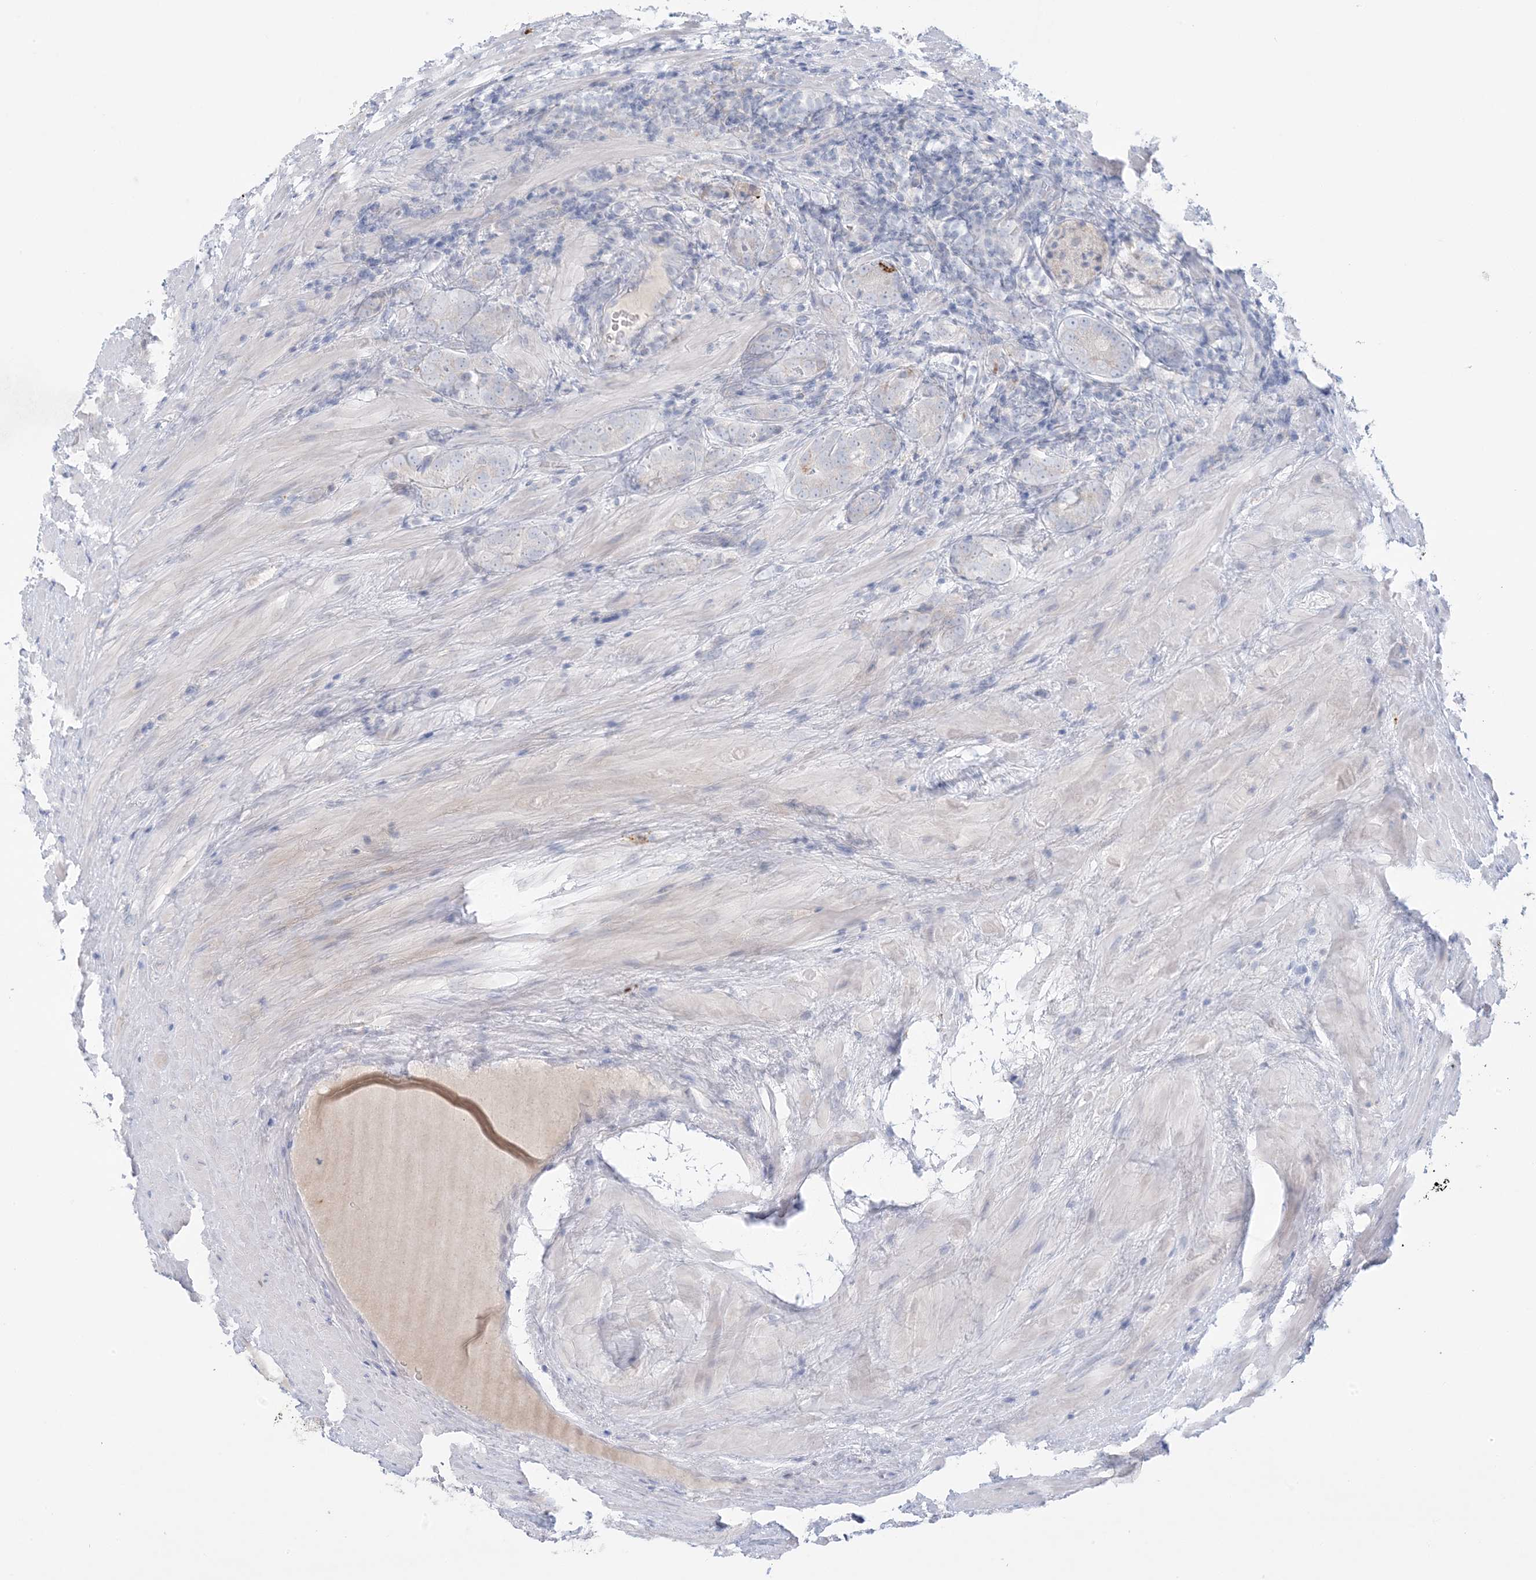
{"staining": {"intensity": "negative", "quantity": "none", "location": "none"}, "tissue": "prostate cancer", "cell_type": "Tumor cells", "image_type": "cancer", "snomed": [{"axis": "morphology", "description": "Adenocarcinoma, High grade"}, {"axis": "topography", "description": "Prostate"}], "caption": "Micrograph shows no significant protein positivity in tumor cells of prostate cancer.", "gene": "KCTD6", "patient": {"sex": "male", "age": 57}}